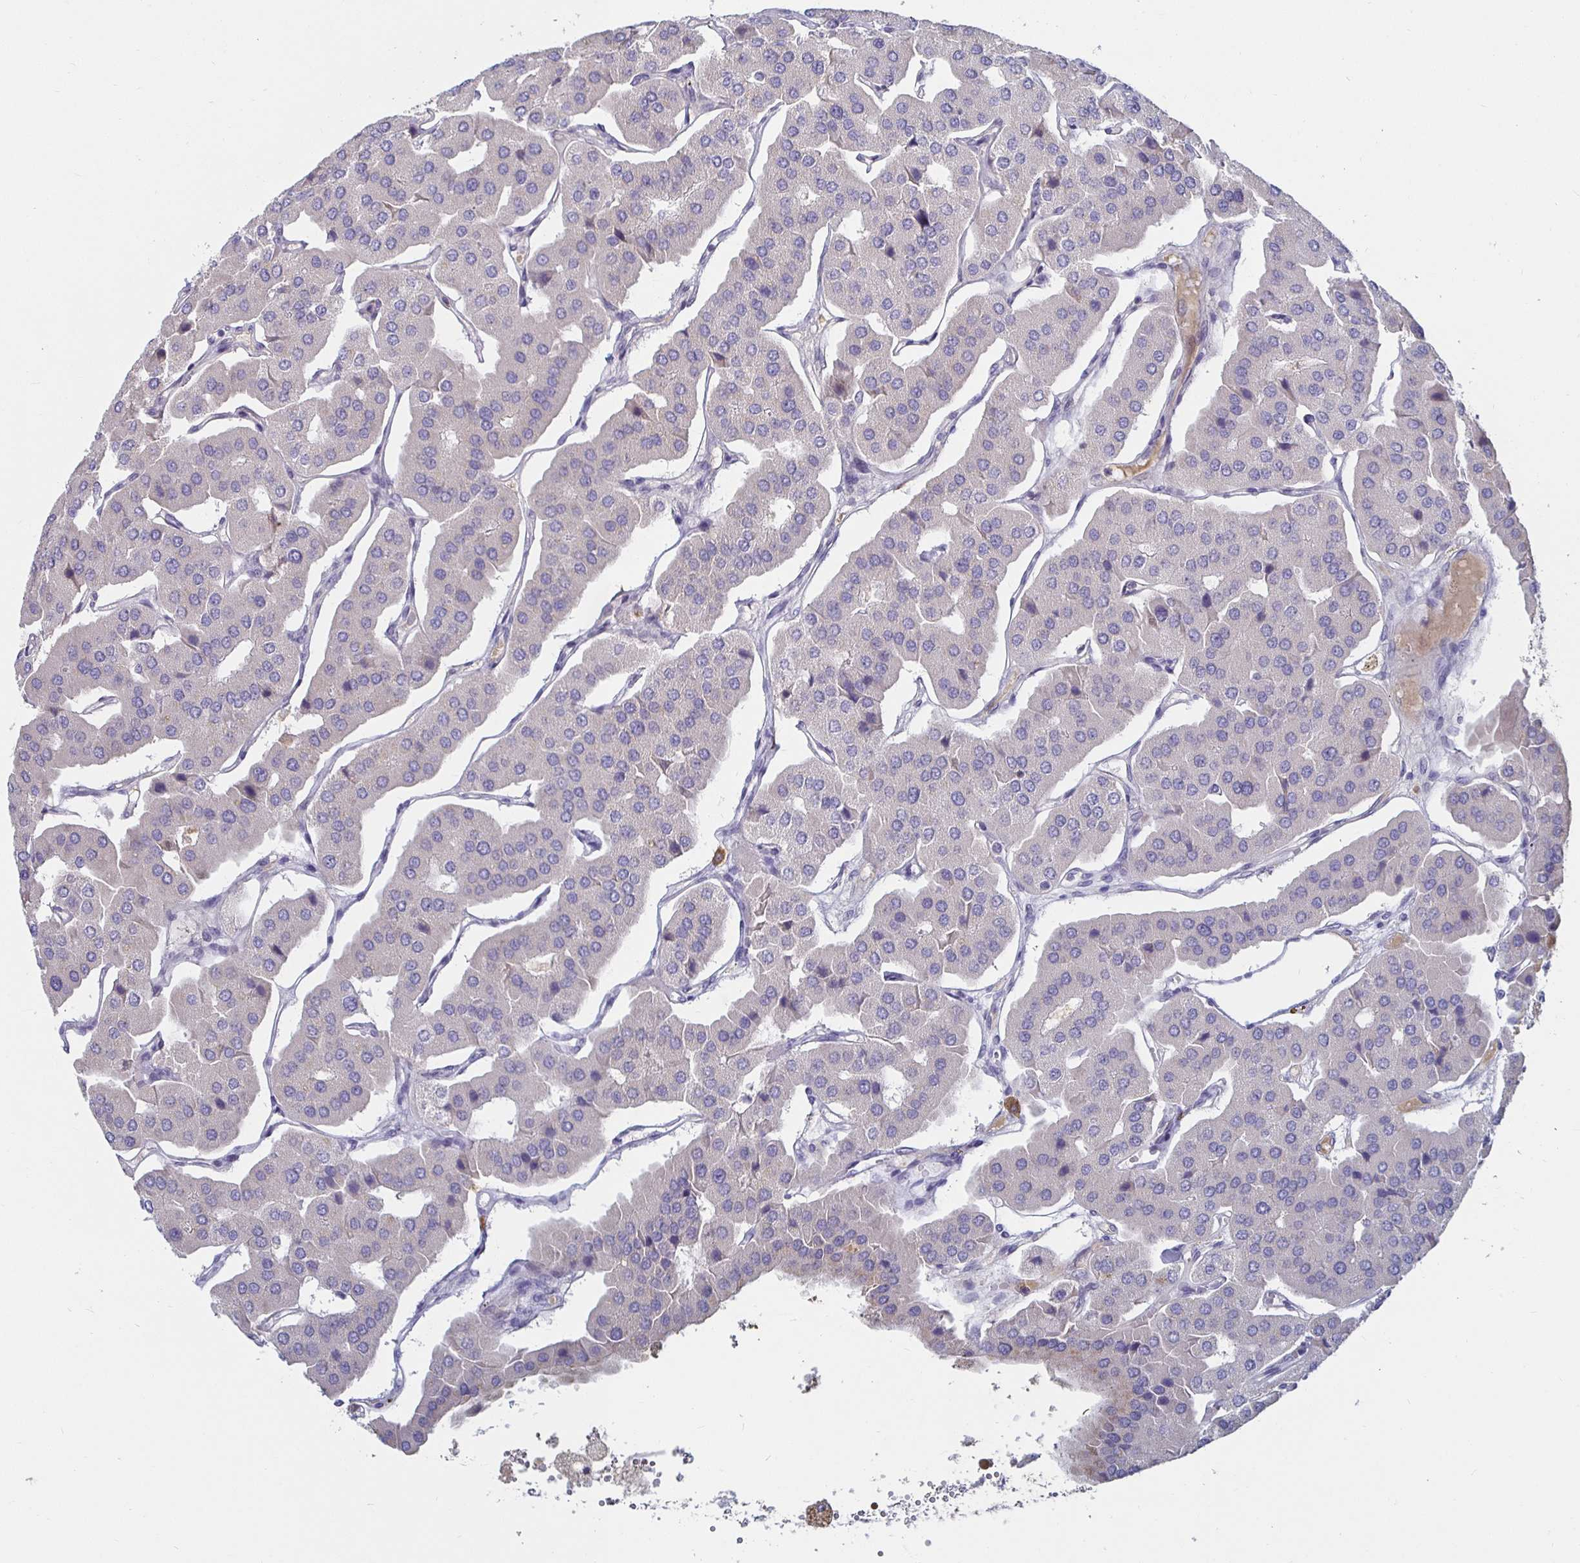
{"staining": {"intensity": "negative", "quantity": "none", "location": "none"}, "tissue": "parathyroid gland", "cell_type": "Glandular cells", "image_type": "normal", "snomed": [{"axis": "morphology", "description": "Normal tissue, NOS"}, {"axis": "morphology", "description": "Adenoma, NOS"}, {"axis": "topography", "description": "Parathyroid gland"}], "caption": "Immunohistochemistry (IHC) micrograph of normal human parathyroid gland stained for a protein (brown), which displays no positivity in glandular cells. The staining is performed using DAB brown chromogen with nuclei counter-stained in using hematoxylin.", "gene": "RNF144B", "patient": {"sex": "female", "age": 86}}